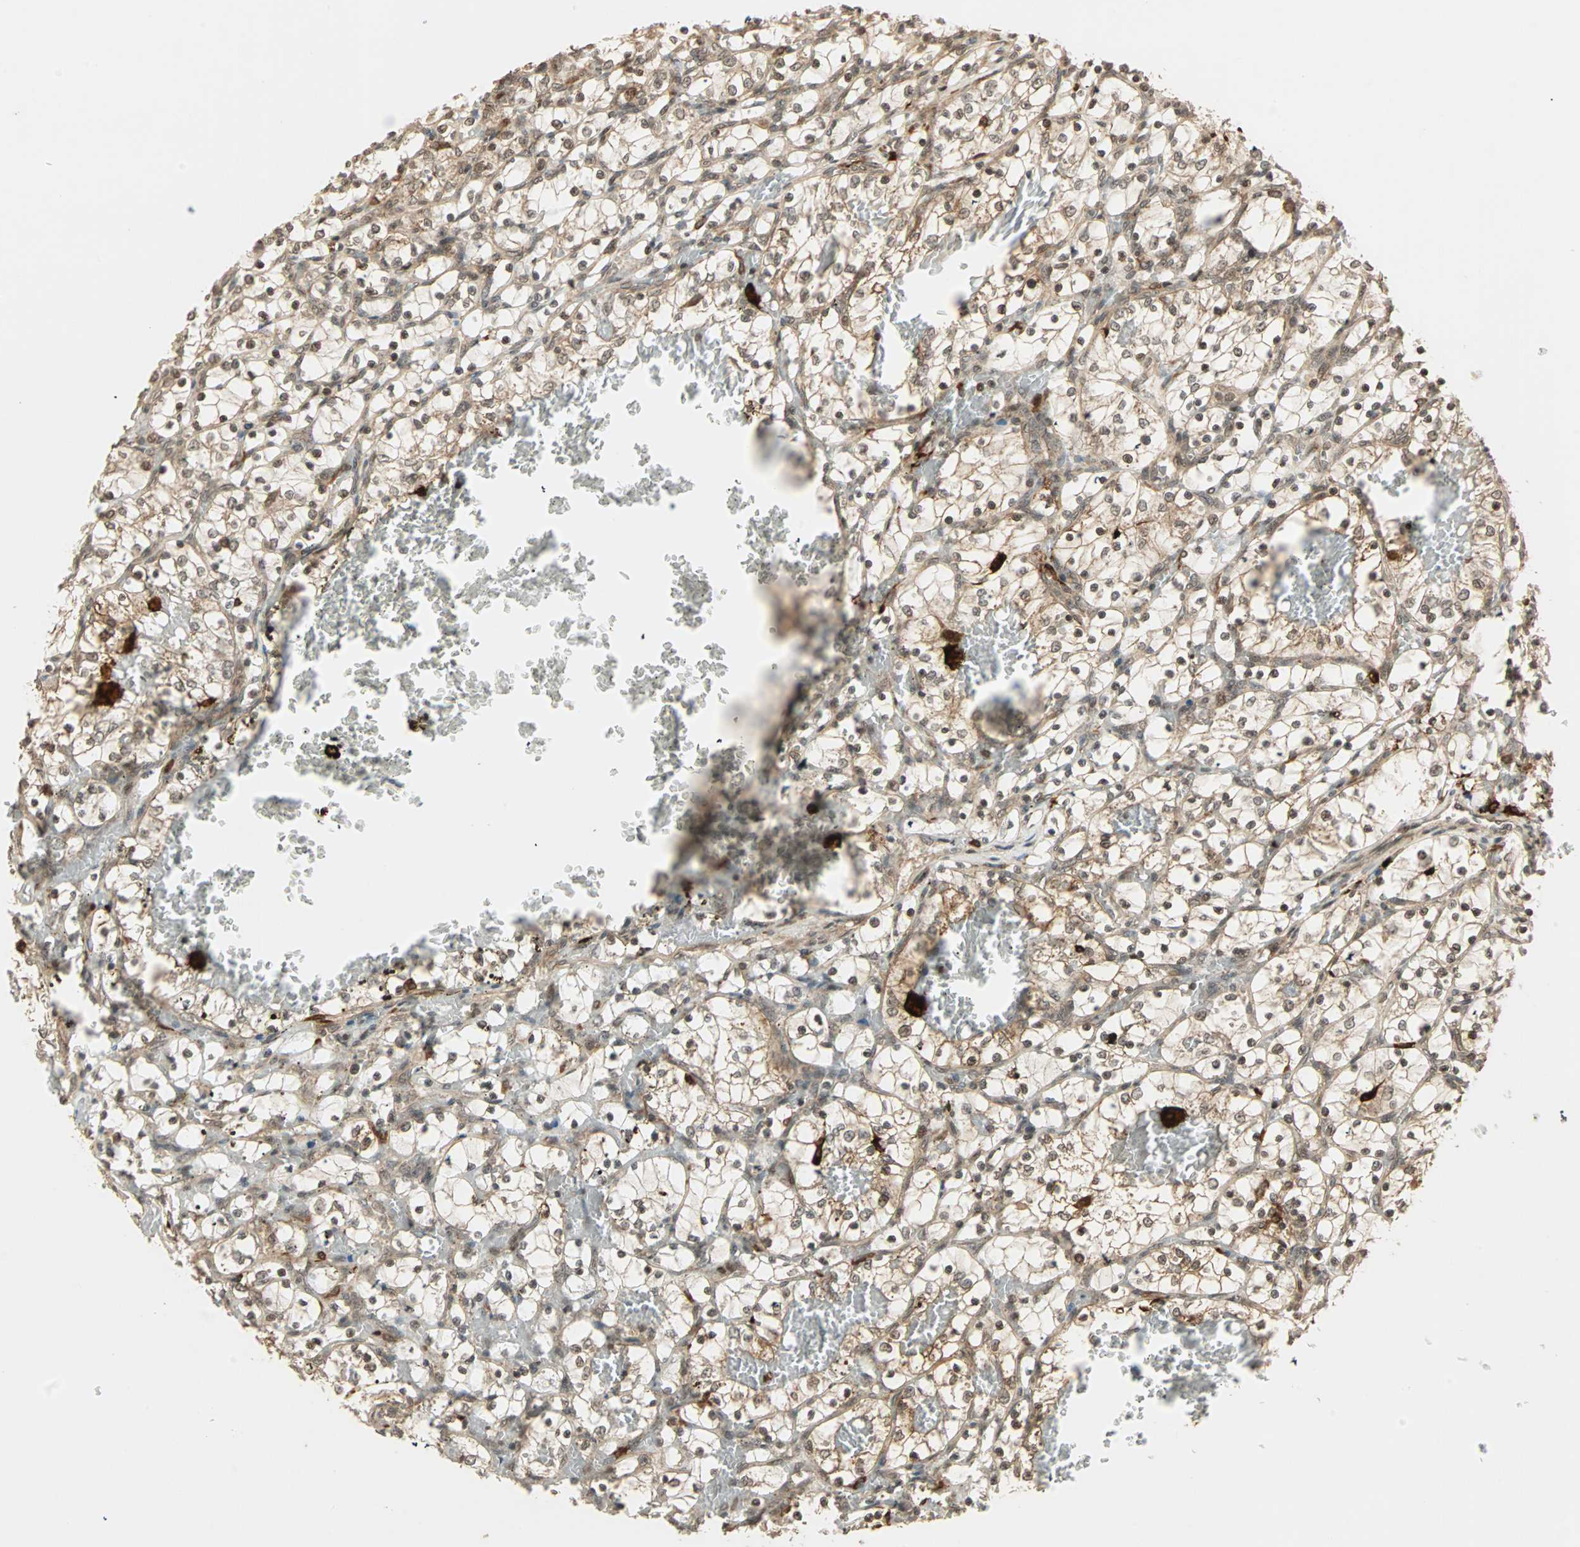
{"staining": {"intensity": "moderate", "quantity": ">75%", "location": "cytoplasmic/membranous,nuclear"}, "tissue": "renal cancer", "cell_type": "Tumor cells", "image_type": "cancer", "snomed": [{"axis": "morphology", "description": "Adenocarcinoma, NOS"}, {"axis": "topography", "description": "Kidney"}], "caption": "The histopathology image demonstrates immunohistochemical staining of renal cancer. There is moderate cytoplasmic/membranous and nuclear positivity is present in about >75% of tumor cells.", "gene": "RFFL", "patient": {"sex": "female", "age": 69}}